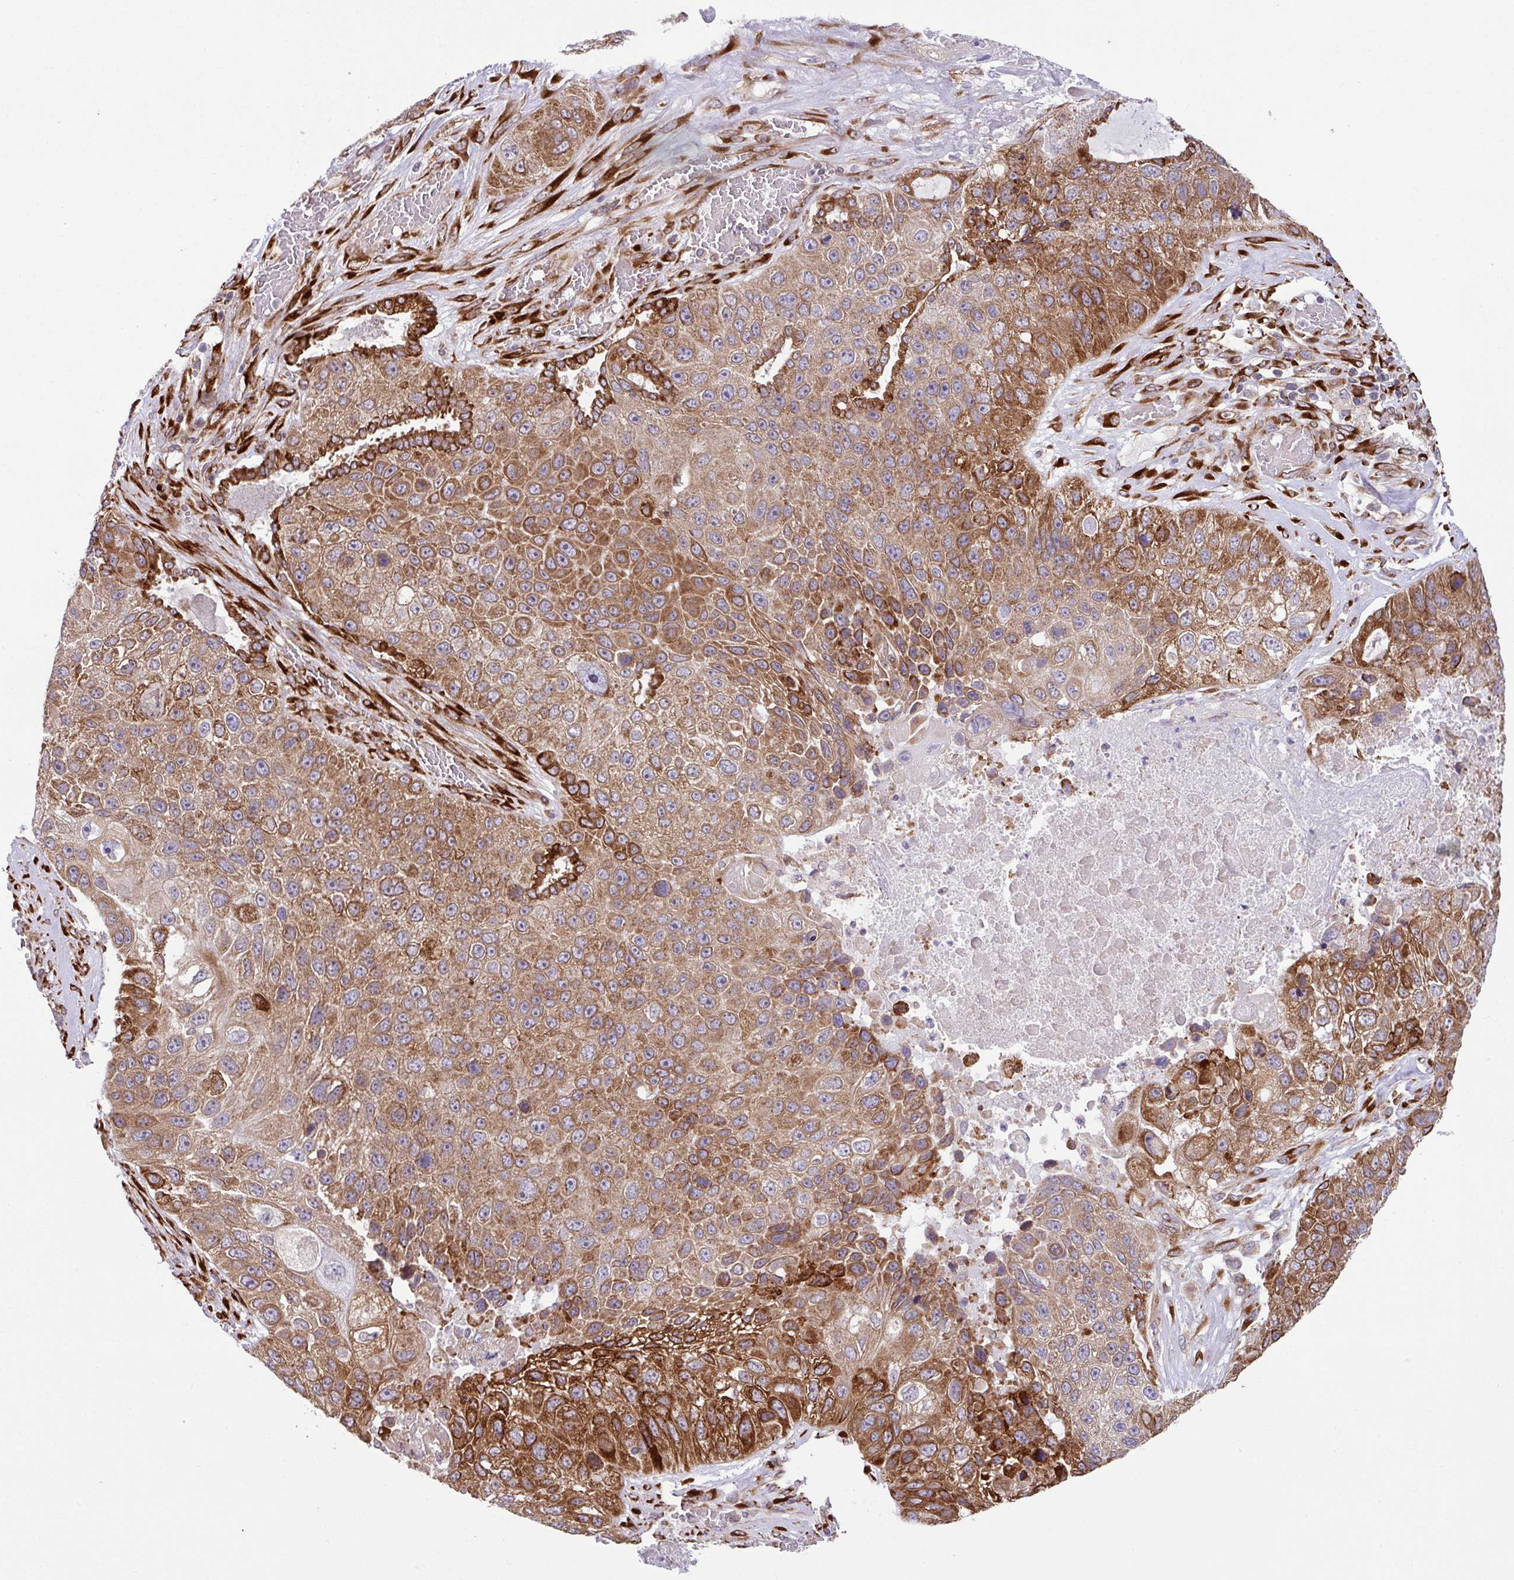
{"staining": {"intensity": "moderate", "quantity": ">75%", "location": "cytoplasmic/membranous"}, "tissue": "lung cancer", "cell_type": "Tumor cells", "image_type": "cancer", "snomed": [{"axis": "morphology", "description": "Squamous cell carcinoma, NOS"}, {"axis": "topography", "description": "Lung"}], "caption": "Immunohistochemistry (DAB (3,3'-diaminobenzidine)) staining of lung squamous cell carcinoma reveals moderate cytoplasmic/membranous protein positivity in approximately >75% of tumor cells.", "gene": "SLC39A7", "patient": {"sex": "male", "age": 61}}